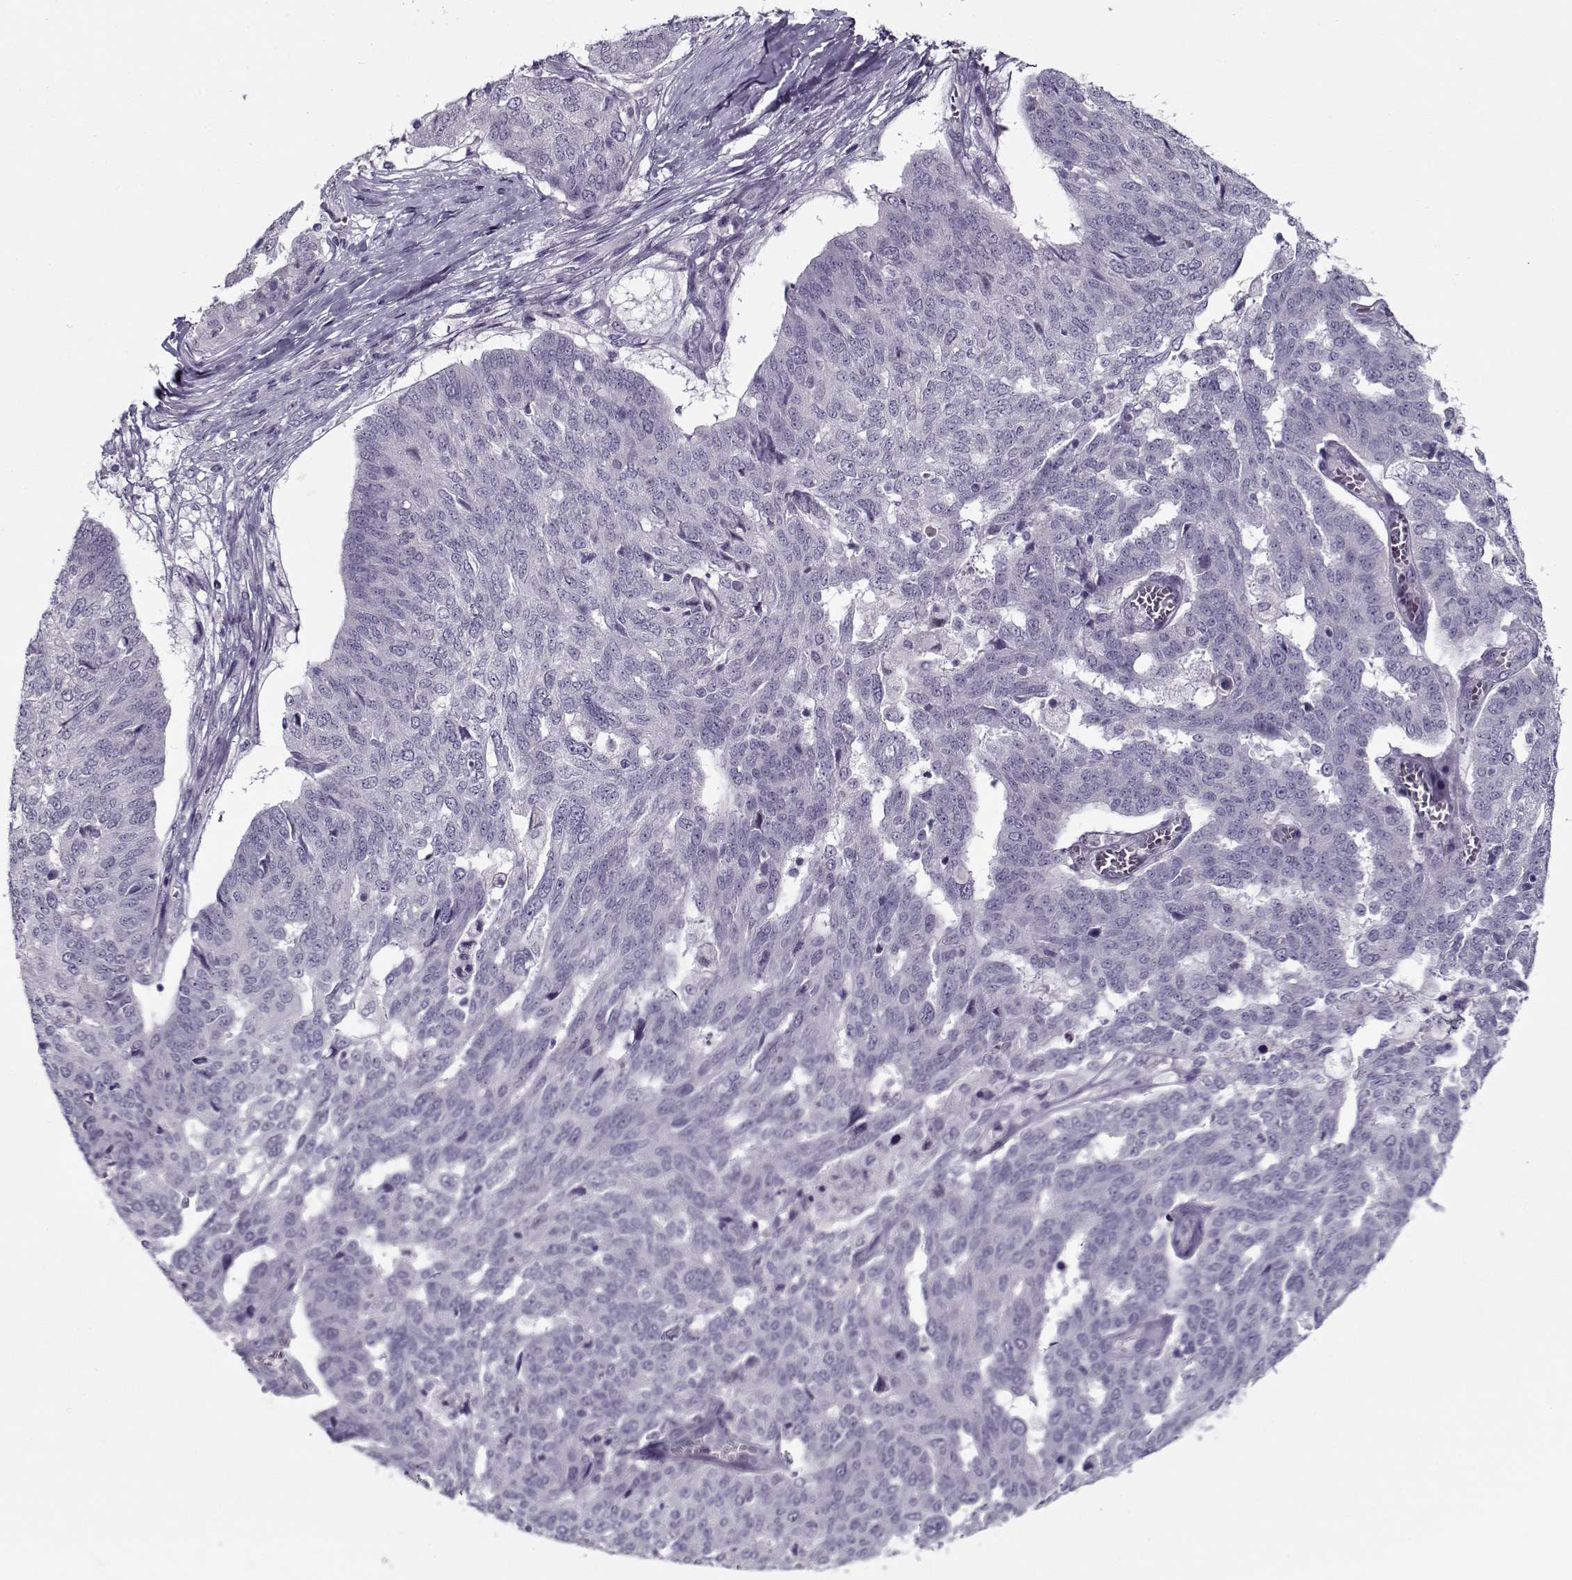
{"staining": {"intensity": "negative", "quantity": "none", "location": "none"}, "tissue": "ovarian cancer", "cell_type": "Tumor cells", "image_type": "cancer", "snomed": [{"axis": "morphology", "description": "Cystadenocarcinoma, serous, NOS"}, {"axis": "topography", "description": "Ovary"}], "caption": "An immunohistochemistry (IHC) image of serous cystadenocarcinoma (ovarian) is shown. There is no staining in tumor cells of serous cystadenocarcinoma (ovarian). (Immunohistochemistry, brightfield microscopy, high magnification).", "gene": "CIBAR1", "patient": {"sex": "female", "age": 67}}